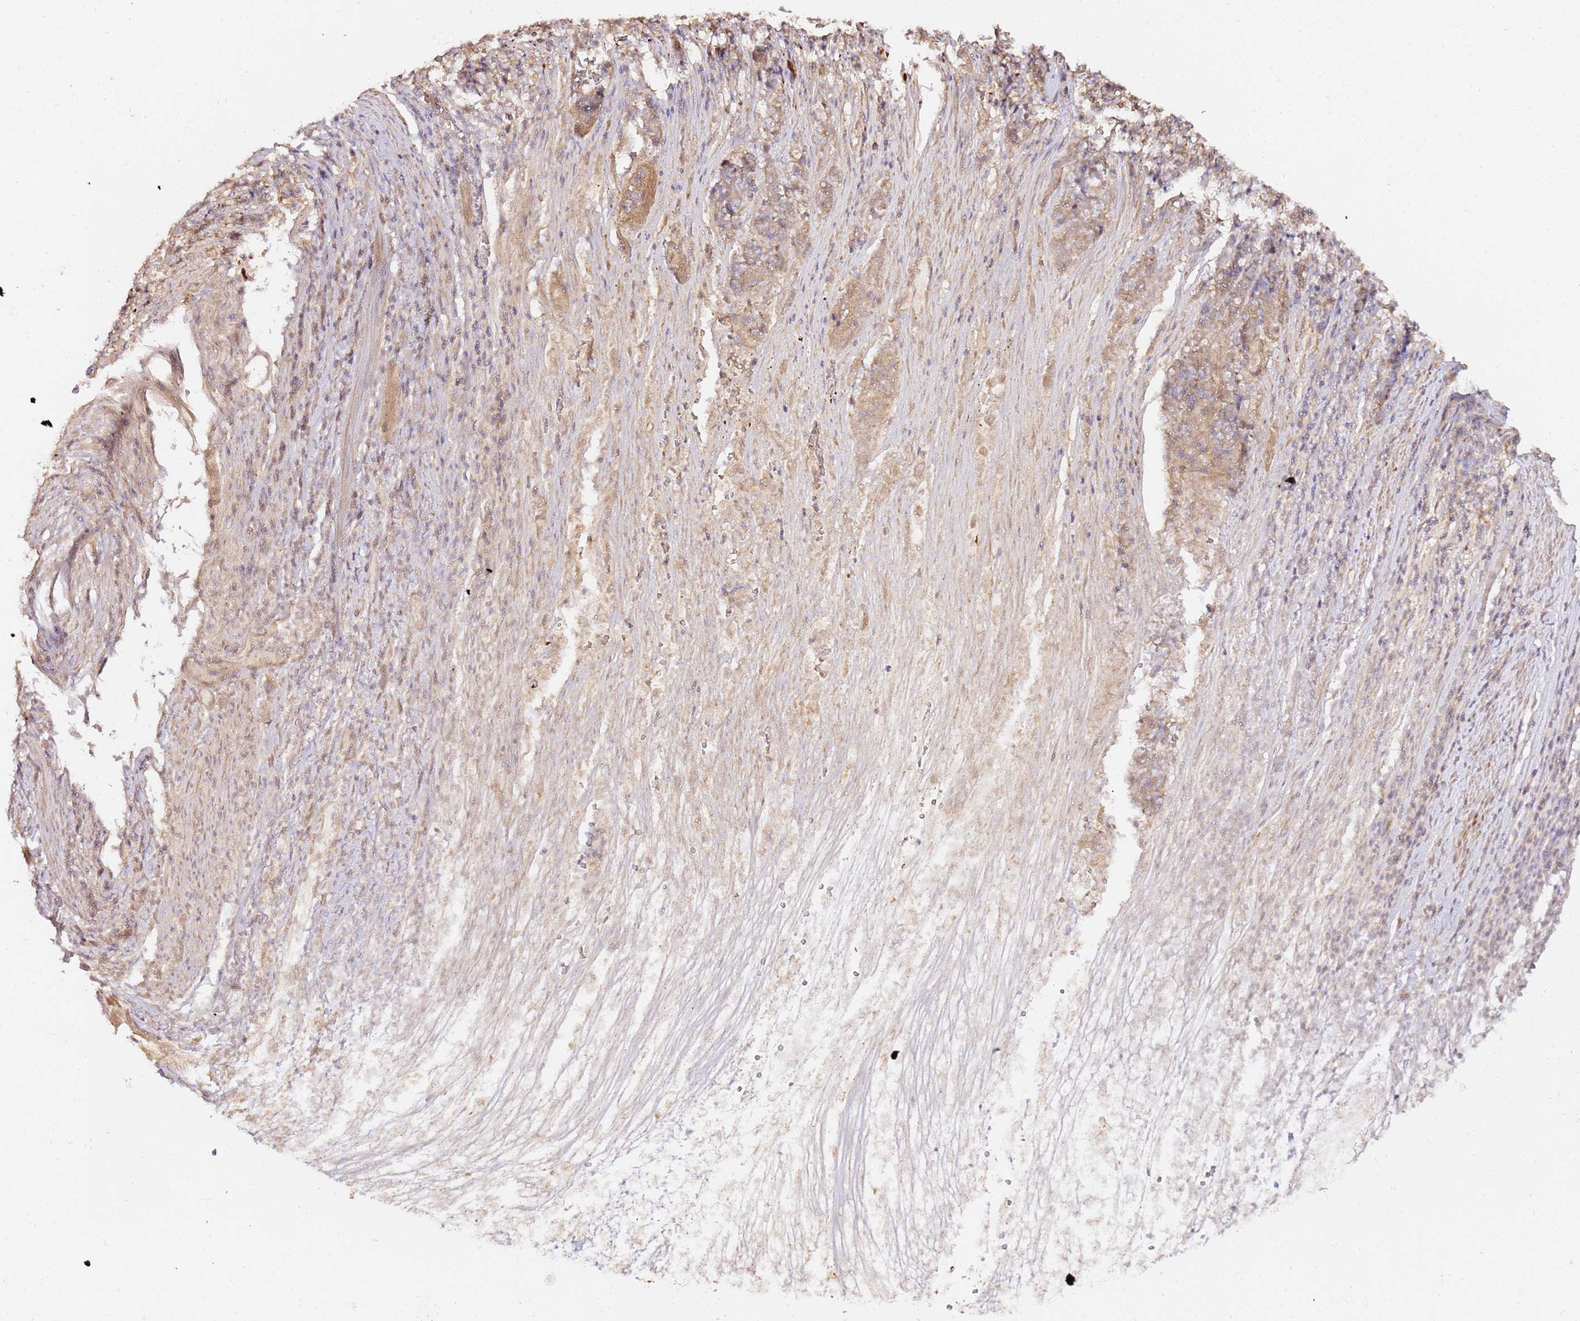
{"staining": {"intensity": "moderate", "quantity": "25%-75%", "location": "cytoplasmic/membranous,nuclear"}, "tissue": "stomach cancer", "cell_type": "Tumor cells", "image_type": "cancer", "snomed": [{"axis": "morphology", "description": "Normal tissue, NOS"}, {"axis": "morphology", "description": "Adenocarcinoma, NOS"}, {"axis": "topography", "description": "Stomach"}], "caption": "An image of adenocarcinoma (stomach) stained for a protein demonstrates moderate cytoplasmic/membranous and nuclear brown staining in tumor cells.", "gene": "OR5V1", "patient": {"sex": "female", "age": 79}}